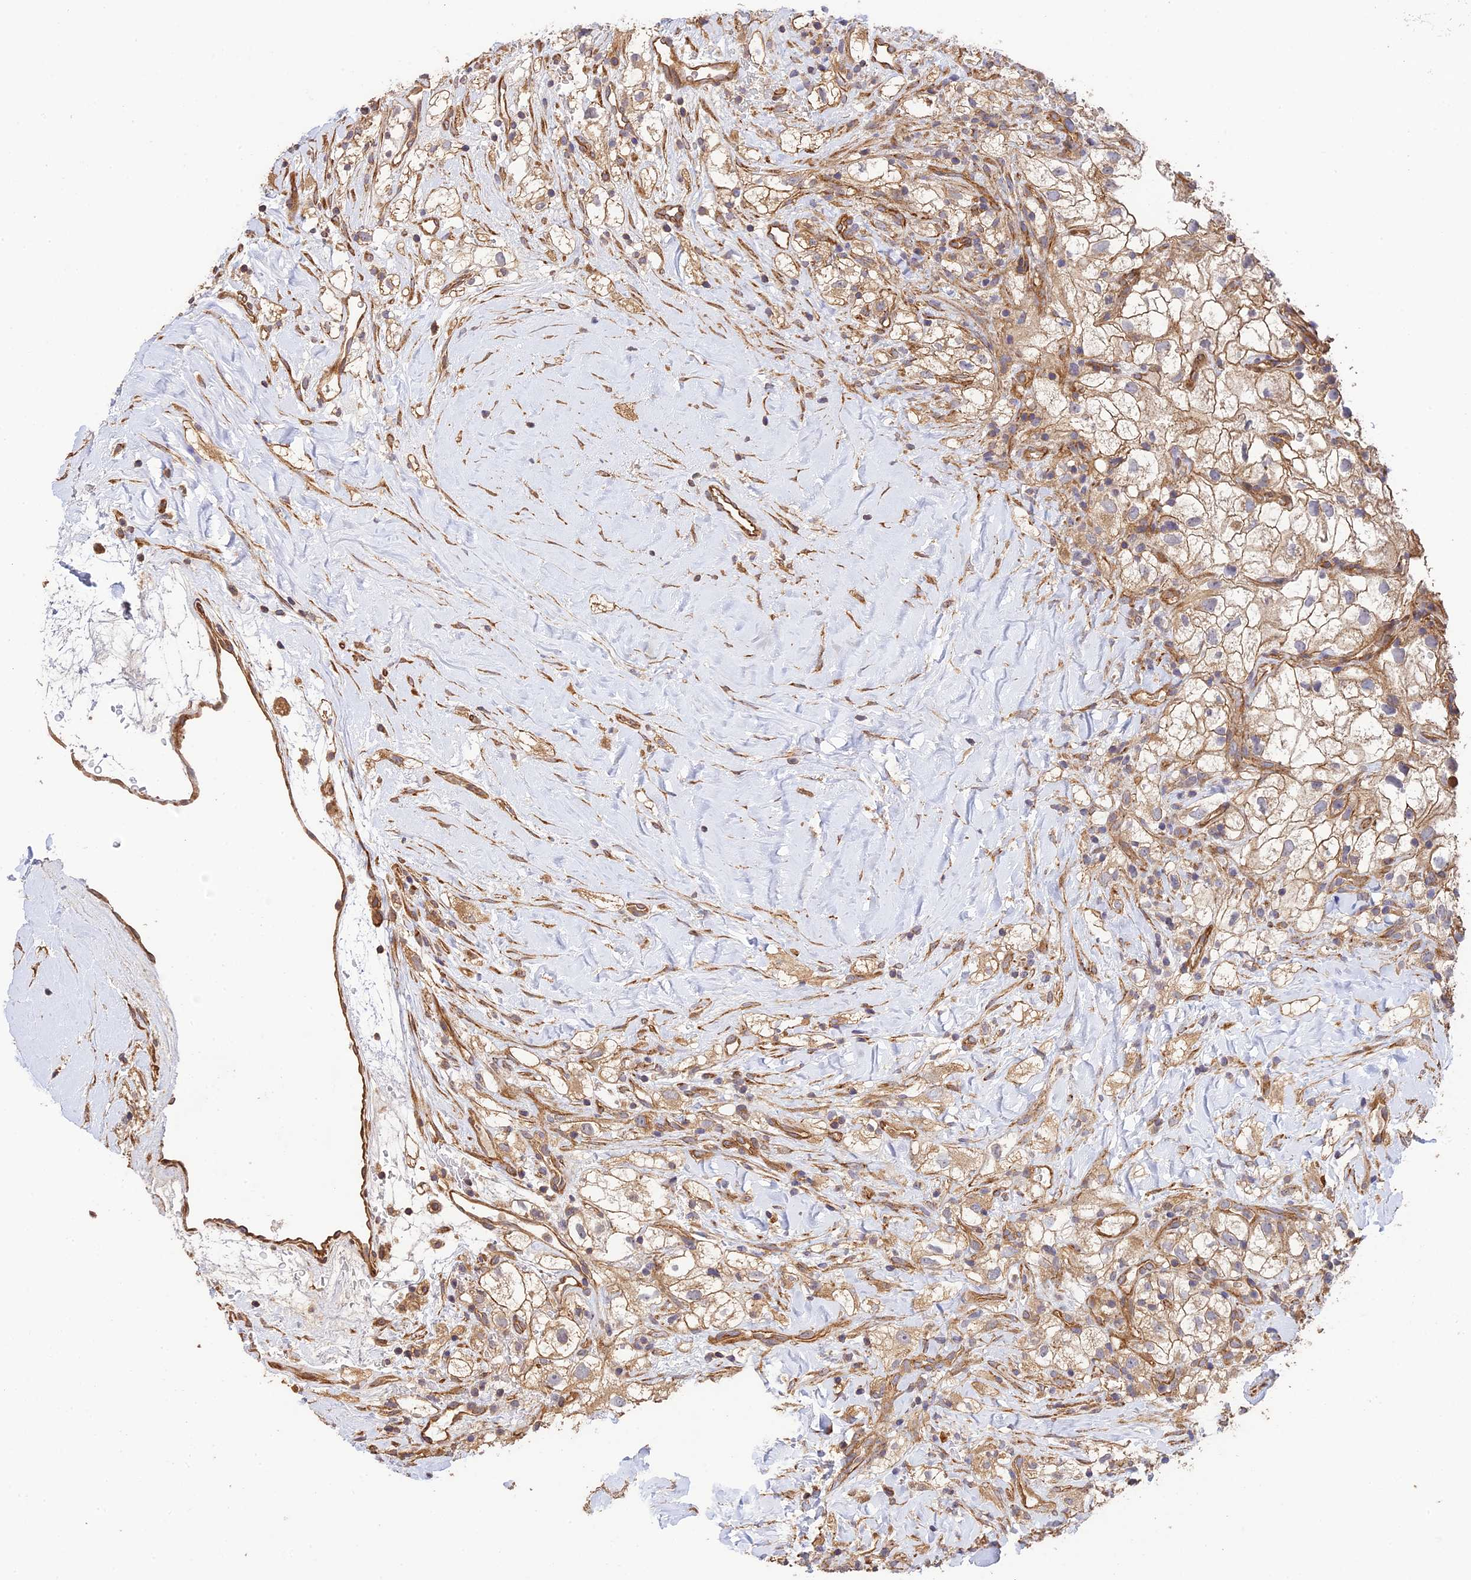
{"staining": {"intensity": "moderate", "quantity": ">75%", "location": "cytoplasmic/membranous"}, "tissue": "renal cancer", "cell_type": "Tumor cells", "image_type": "cancer", "snomed": [{"axis": "morphology", "description": "Adenocarcinoma, NOS"}, {"axis": "topography", "description": "Kidney"}], "caption": "Renal adenocarcinoma stained with a brown dye displays moderate cytoplasmic/membranous positive staining in about >75% of tumor cells.", "gene": "HOMER2", "patient": {"sex": "male", "age": 59}}